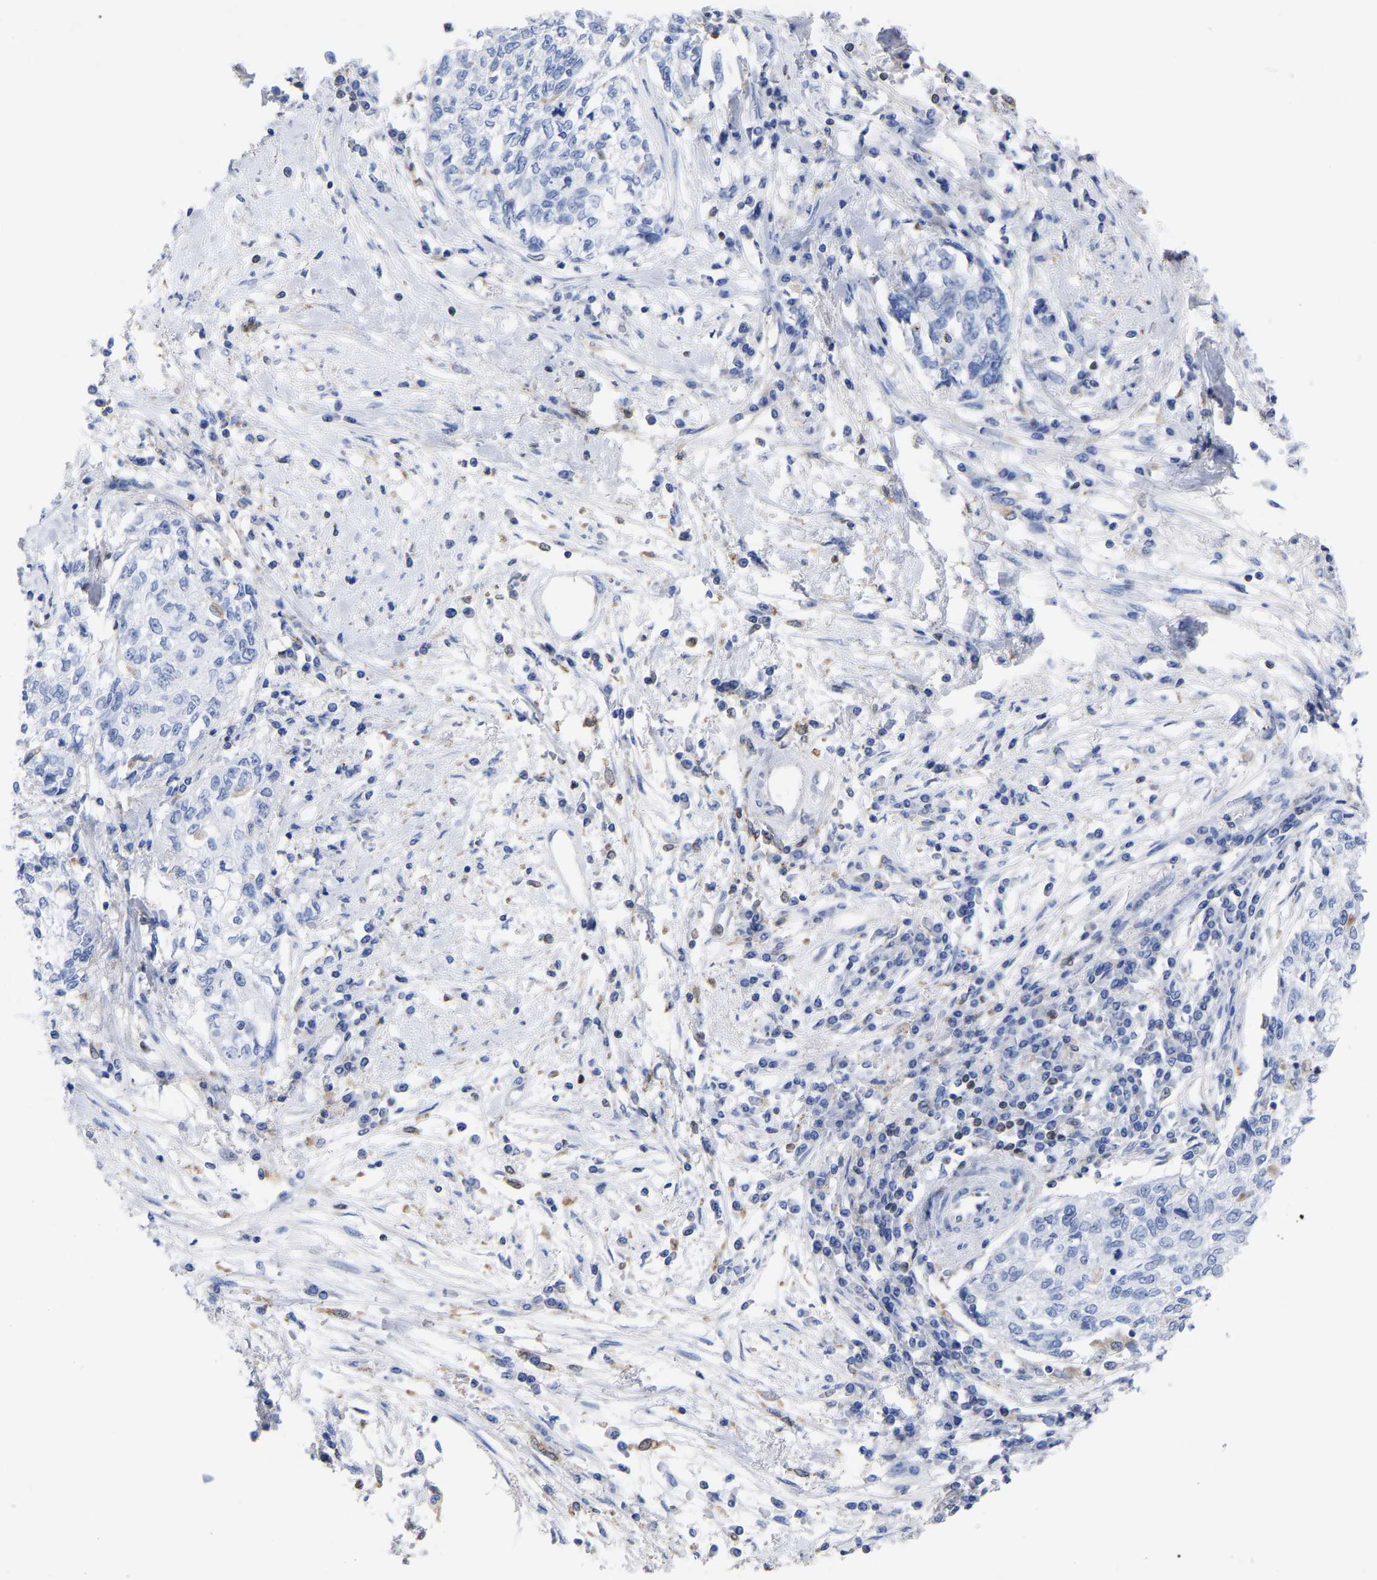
{"staining": {"intensity": "negative", "quantity": "none", "location": "none"}, "tissue": "cervical cancer", "cell_type": "Tumor cells", "image_type": "cancer", "snomed": [{"axis": "morphology", "description": "Squamous cell carcinoma, NOS"}, {"axis": "topography", "description": "Cervix"}], "caption": "Immunohistochemical staining of human cervical squamous cell carcinoma reveals no significant staining in tumor cells. Brightfield microscopy of immunohistochemistry (IHC) stained with DAB (3,3'-diaminobenzidine) (brown) and hematoxylin (blue), captured at high magnification.", "gene": "GIMAP4", "patient": {"sex": "female", "age": 57}}